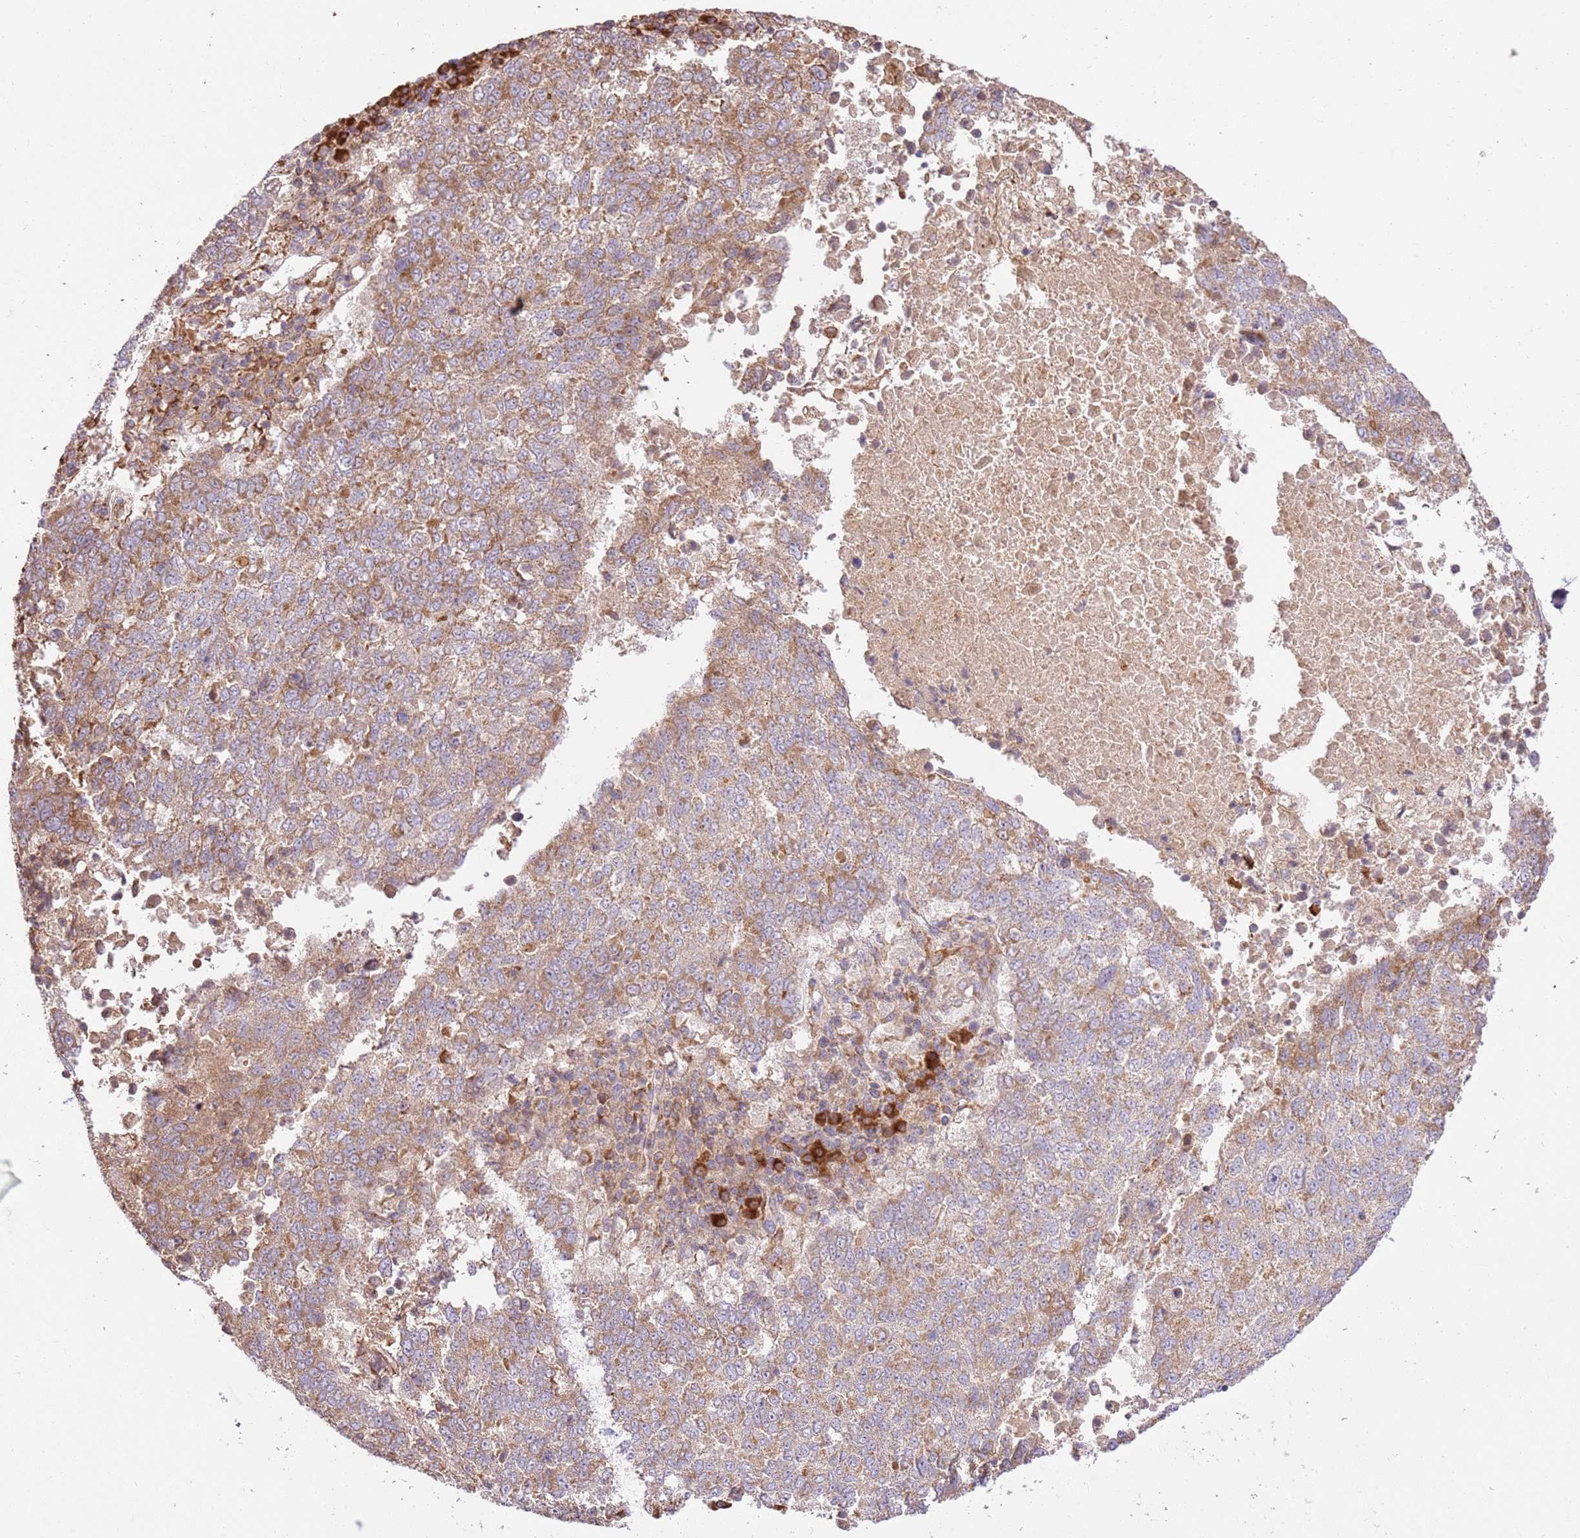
{"staining": {"intensity": "moderate", "quantity": ">75%", "location": "cytoplasmic/membranous"}, "tissue": "lung cancer", "cell_type": "Tumor cells", "image_type": "cancer", "snomed": [{"axis": "morphology", "description": "Squamous cell carcinoma, NOS"}, {"axis": "topography", "description": "Lung"}], "caption": "IHC staining of squamous cell carcinoma (lung), which shows medium levels of moderate cytoplasmic/membranous positivity in about >75% of tumor cells indicating moderate cytoplasmic/membranous protein positivity. The staining was performed using DAB (brown) for protein detection and nuclei were counterstained in hematoxylin (blue).", "gene": "SPATA2L", "patient": {"sex": "male", "age": 73}}